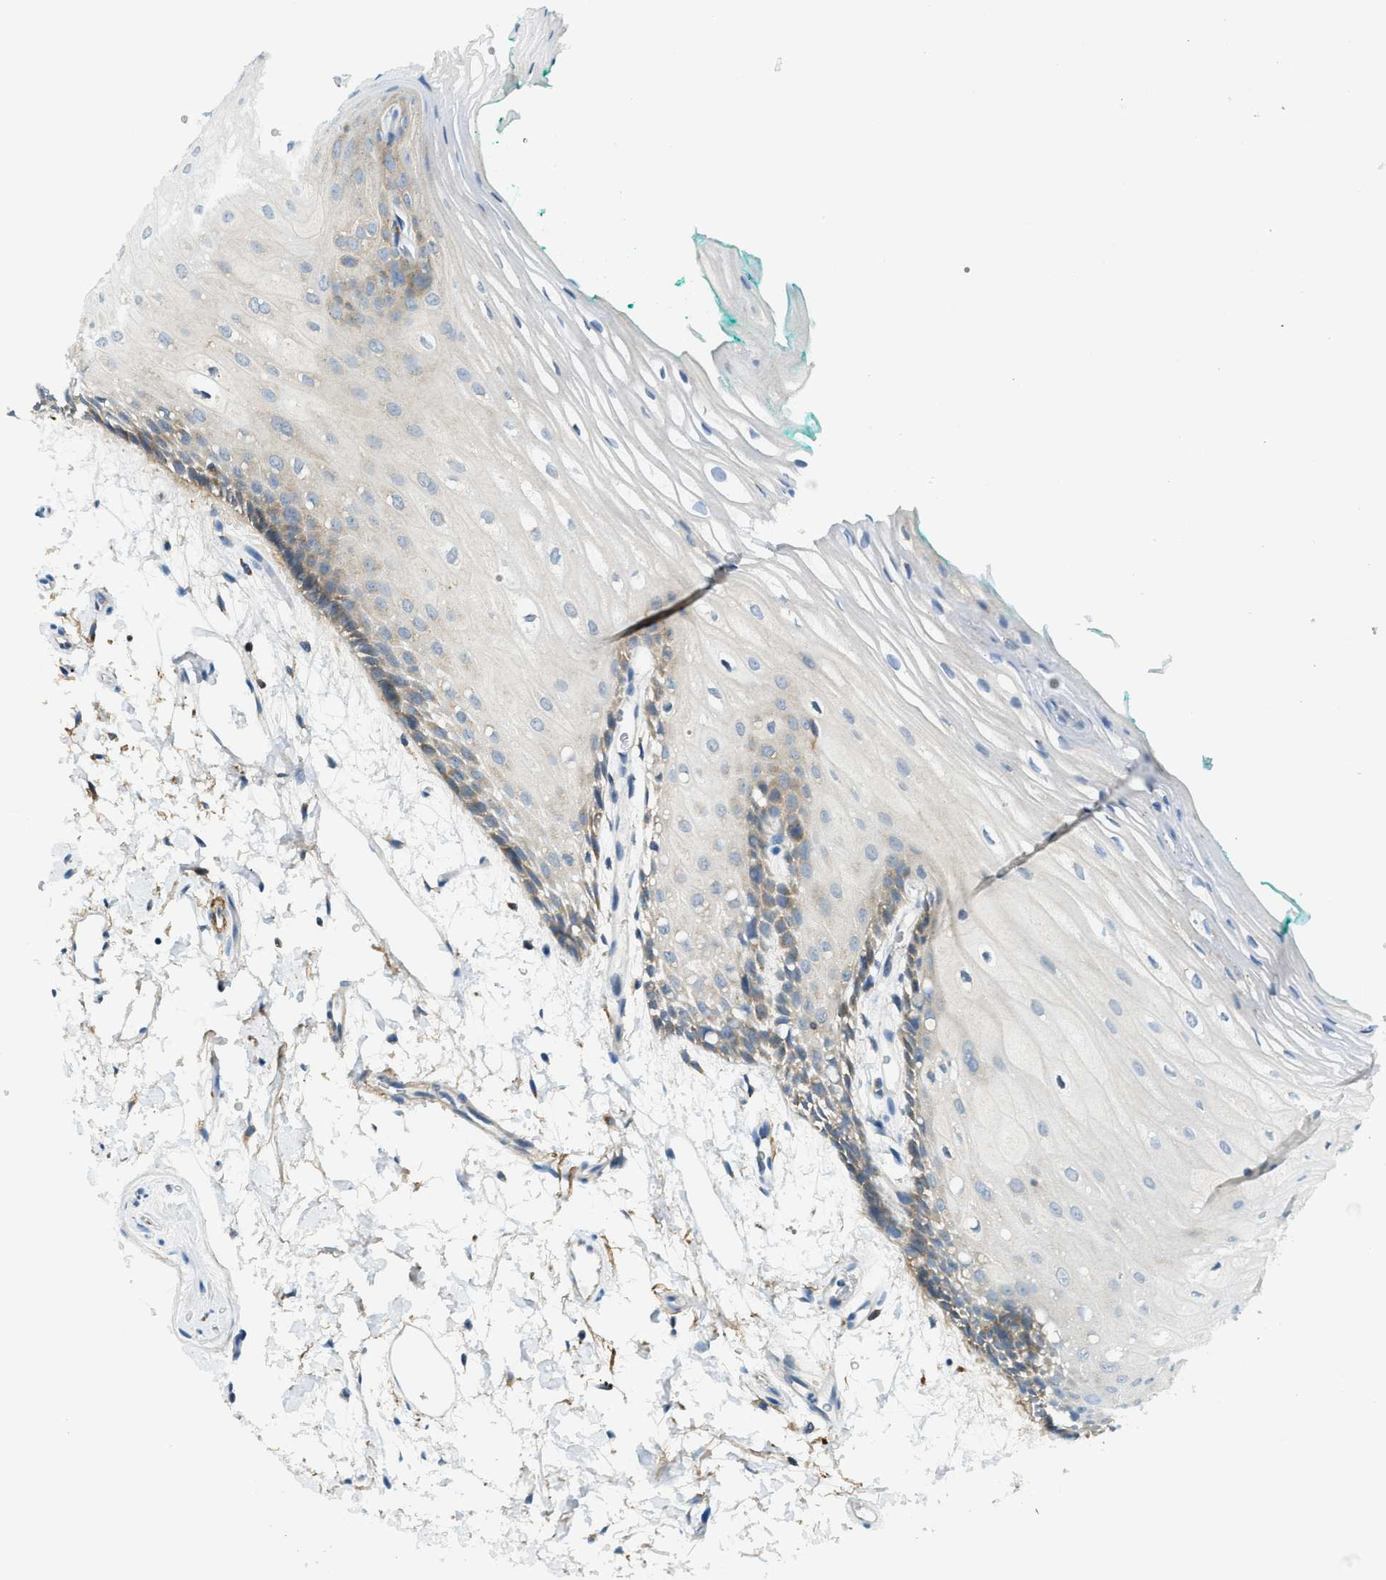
{"staining": {"intensity": "weak", "quantity": "<25%", "location": "cytoplasmic/membranous"}, "tissue": "oral mucosa", "cell_type": "Squamous epithelial cells", "image_type": "normal", "snomed": [{"axis": "morphology", "description": "Normal tissue, NOS"}, {"axis": "topography", "description": "Skeletal muscle"}, {"axis": "topography", "description": "Oral tissue"}, {"axis": "topography", "description": "Peripheral nerve tissue"}], "caption": "Immunohistochemistry of unremarkable oral mucosa demonstrates no expression in squamous epithelial cells. The staining is performed using DAB brown chromogen with nuclei counter-stained in using hematoxylin.", "gene": "PLBD2", "patient": {"sex": "female", "age": 84}}